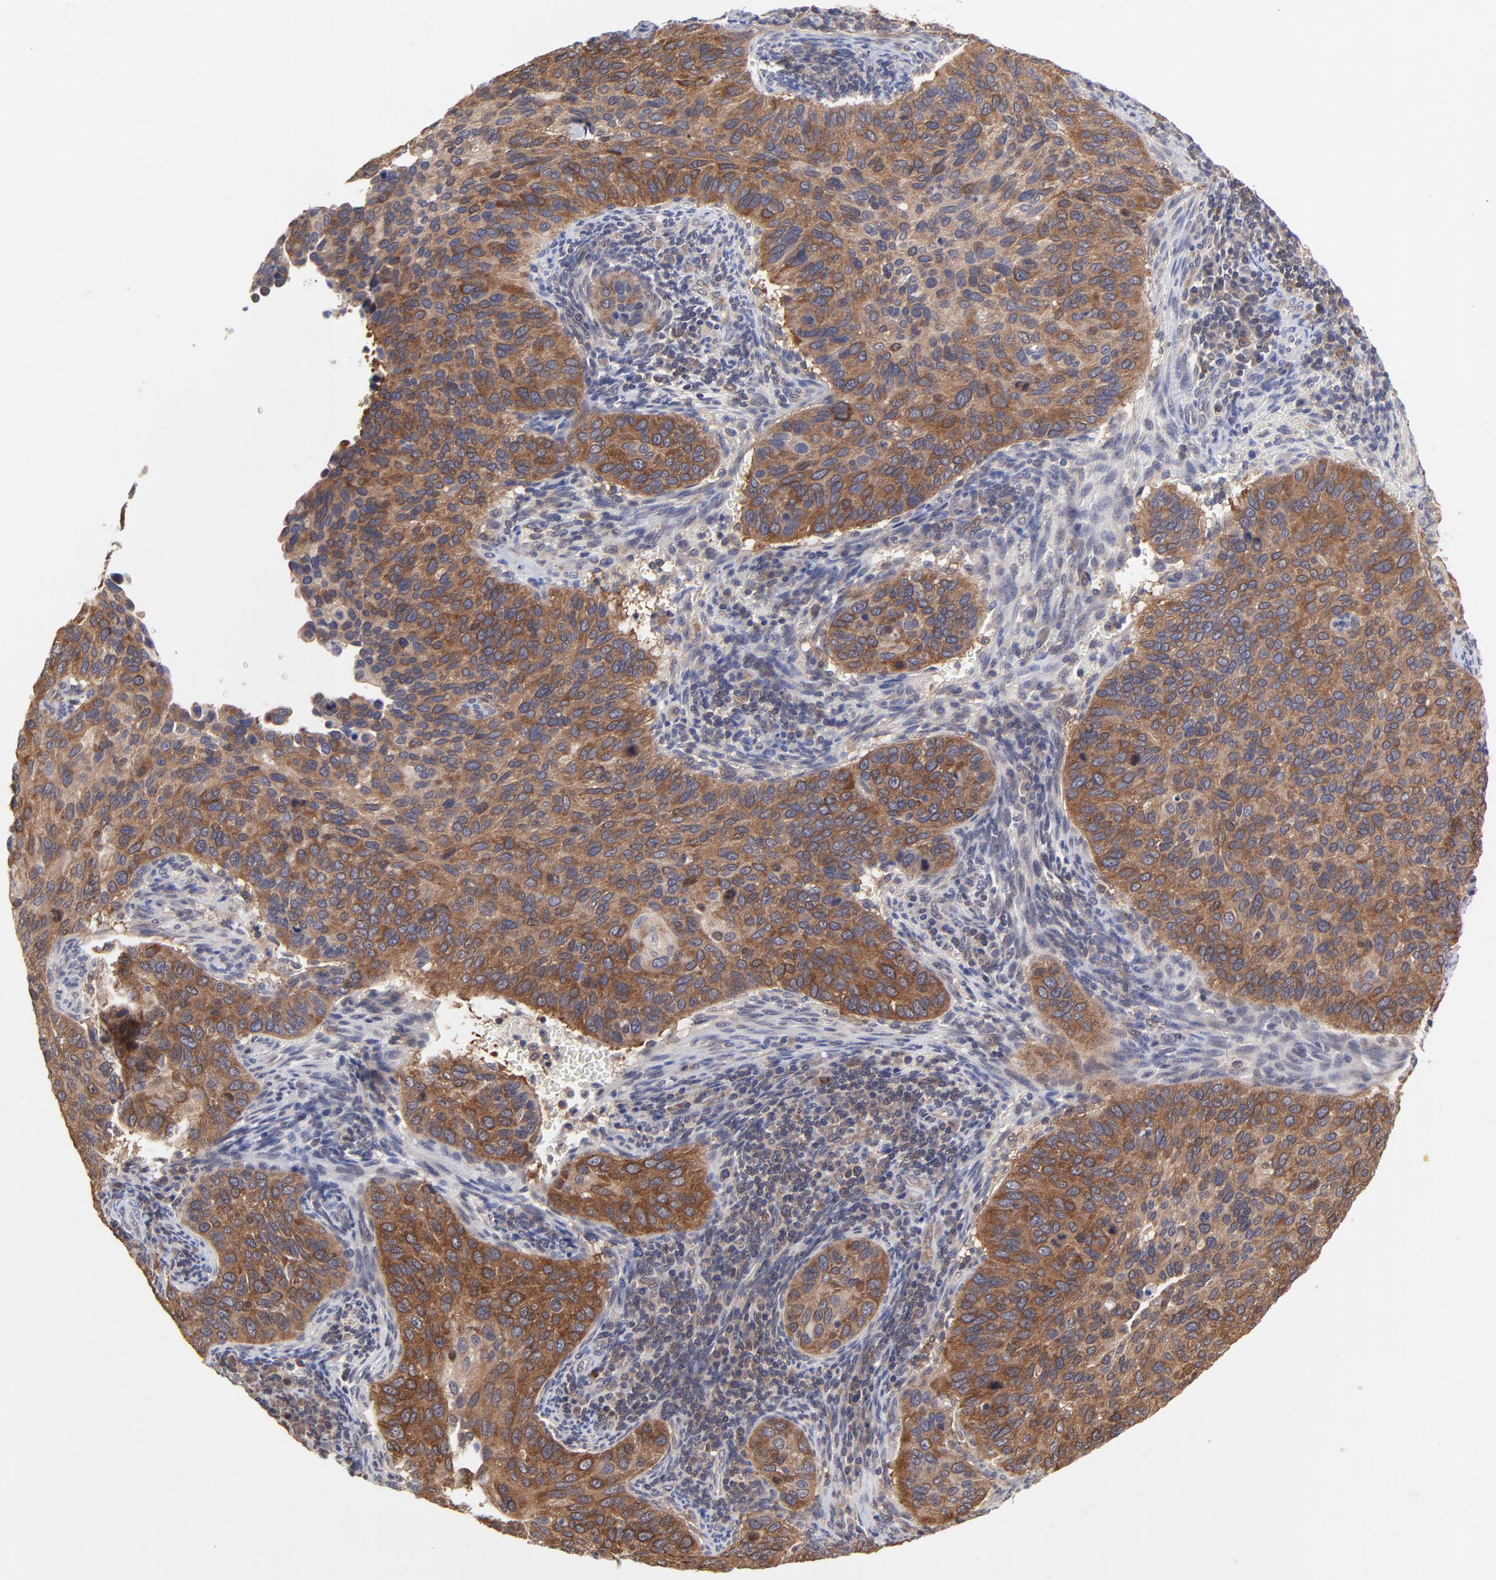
{"staining": {"intensity": "moderate", "quantity": ">75%", "location": "cytoplasmic/membranous"}, "tissue": "cervical cancer", "cell_type": "Tumor cells", "image_type": "cancer", "snomed": [{"axis": "morphology", "description": "Adenocarcinoma, NOS"}, {"axis": "topography", "description": "Cervix"}], "caption": "Cervical adenocarcinoma stained with immunohistochemistry (IHC) reveals moderate cytoplasmic/membranous positivity in about >75% of tumor cells. Immunohistochemistry (ihc) stains the protein of interest in brown and the nuclei are stained blue.", "gene": "GART", "patient": {"sex": "female", "age": 29}}